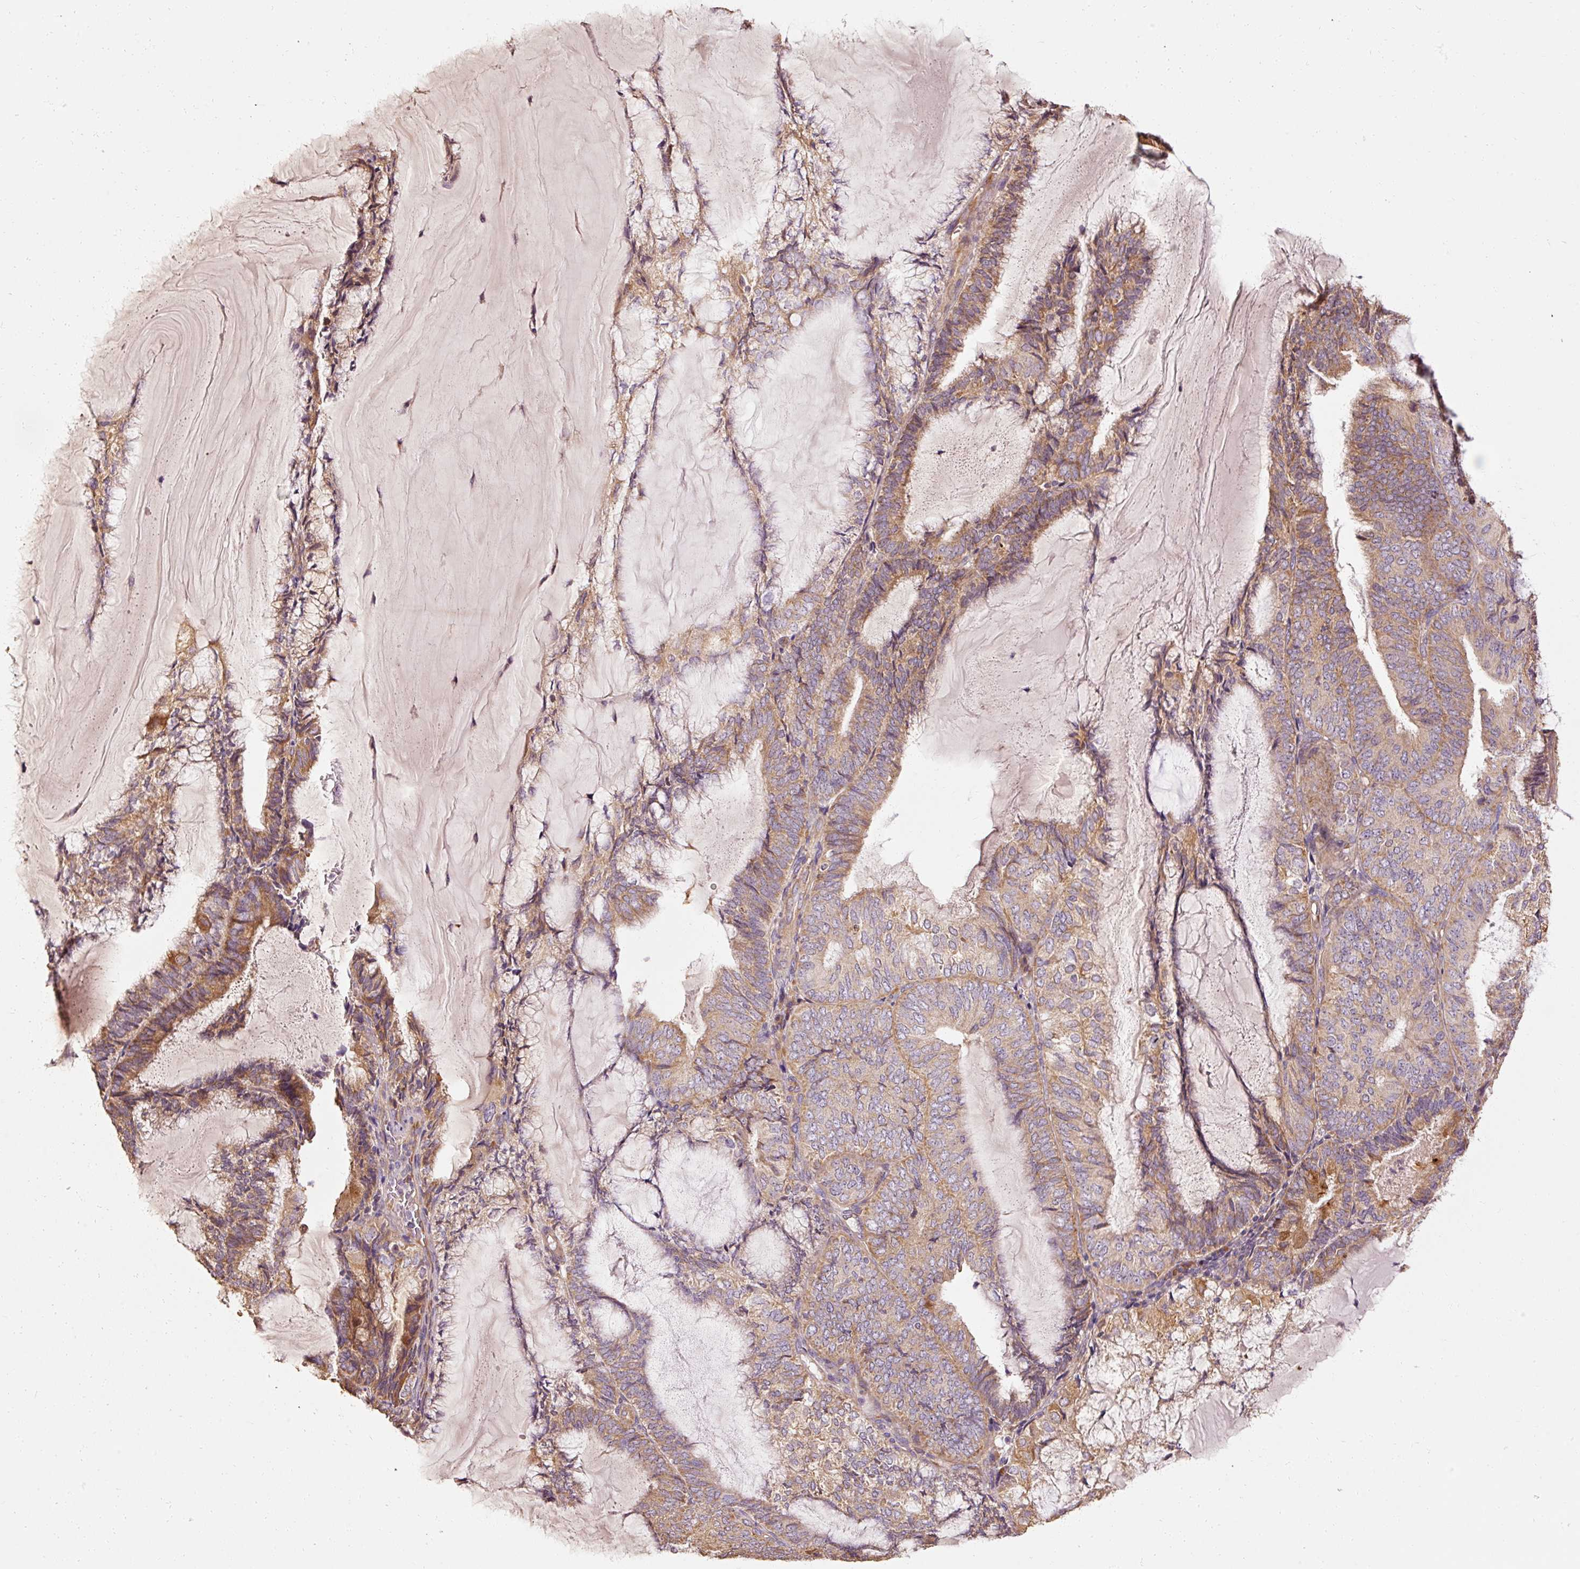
{"staining": {"intensity": "moderate", "quantity": "25%-75%", "location": "cytoplasmic/membranous"}, "tissue": "endometrial cancer", "cell_type": "Tumor cells", "image_type": "cancer", "snomed": [{"axis": "morphology", "description": "Adenocarcinoma, NOS"}, {"axis": "topography", "description": "Endometrium"}], "caption": "Human endometrial adenocarcinoma stained with a protein marker reveals moderate staining in tumor cells.", "gene": "EFHC1", "patient": {"sex": "female", "age": 81}}